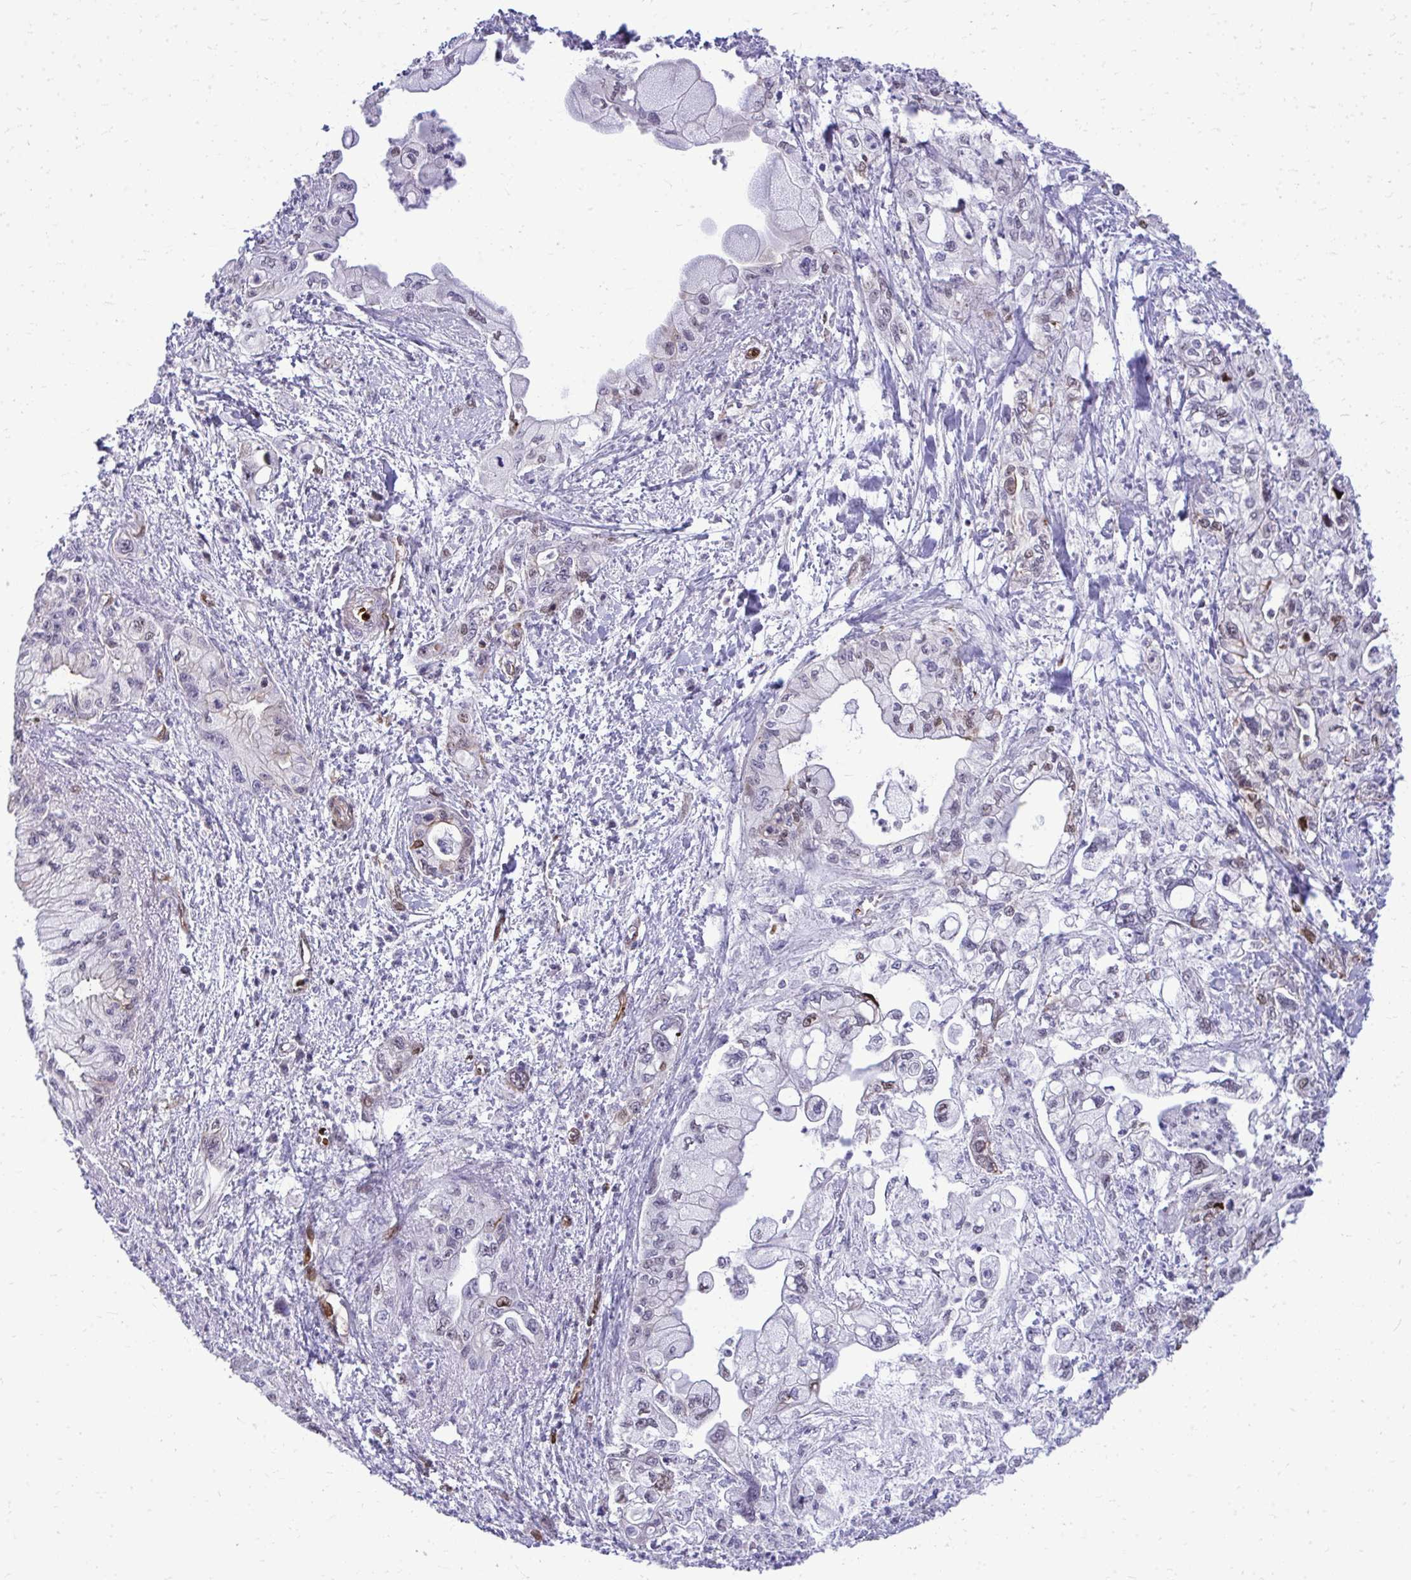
{"staining": {"intensity": "moderate", "quantity": "<25%", "location": "nuclear"}, "tissue": "pancreatic cancer", "cell_type": "Tumor cells", "image_type": "cancer", "snomed": [{"axis": "morphology", "description": "Adenocarcinoma, NOS"}, {"axis": "topography", "description": "Pancreas"}], "caption": "Brown immunohistochemical staining in pancreatic cancer demonstrates moderate nuclear expression in approximately <25% of tumor cells. Using DAB (brown) and hematoxylin (blue) stains, captured at high magnification using brightfield microscopy.", "gene": "DLX4", "patient": {"sex": "male", "age": 61}}